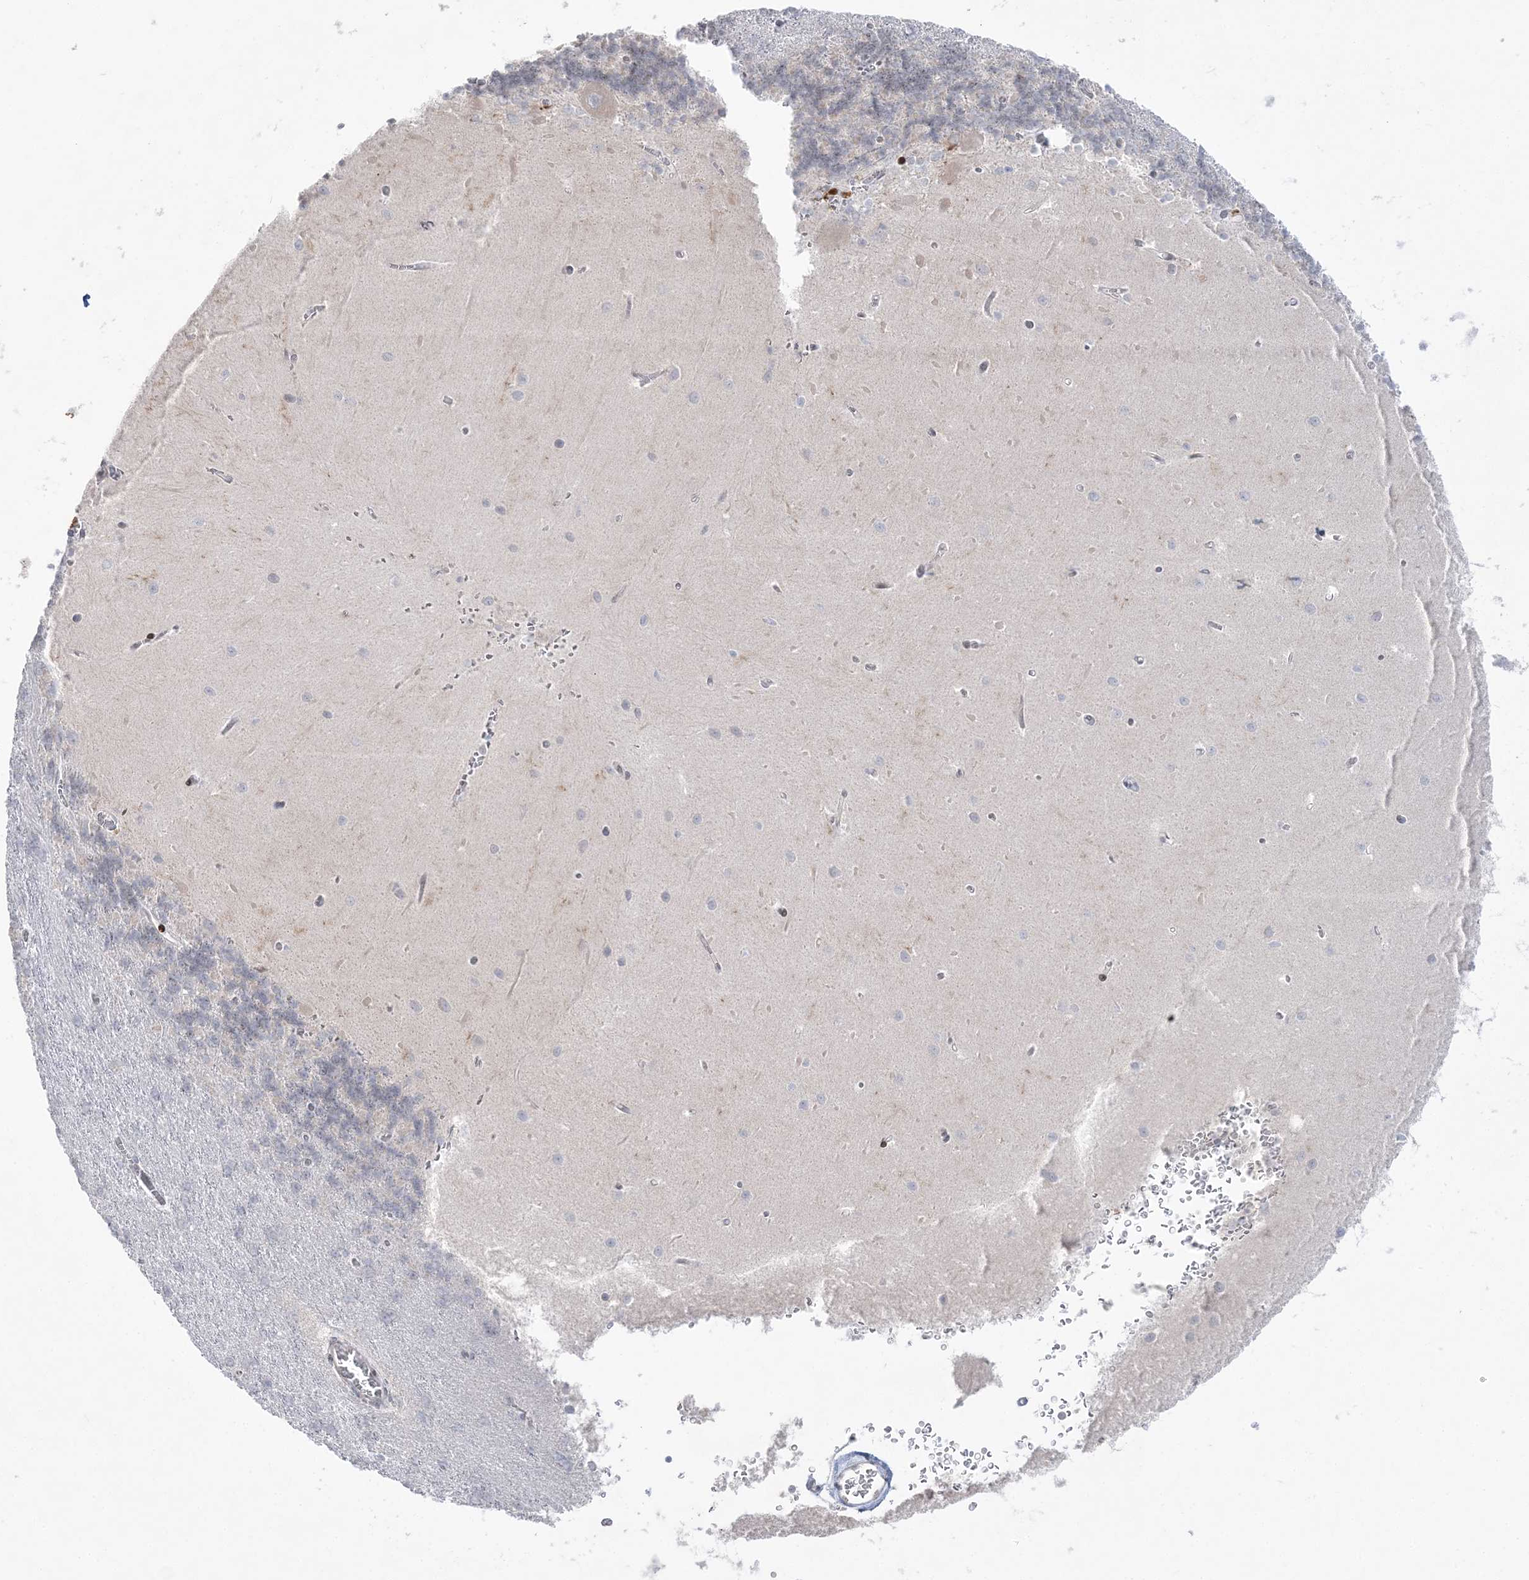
{"staining": {"intensity": "negative", "quantity": "none", "location": "none"}, "tissue": "cerebellum", "cell_type": "Cells in granular layer", "image_type": "normal", "snomed": [{"axis": "morphology", "description": "Normal tissue, NOS"}, {"axis": "topography", "description": "Cerebellum"}], "caption": "This photomicrograph is of benign cerebellum stained with immunohistochemistry (IHC) to label a protein in brown with the nuclei are counter-stained blue. There is no positivity in cells in granular layer. The staining was performed using DAB (3,3'-diaminobenzidine) to visualize the protein expression in brown, while the nuclei were stained in blue with hematoxylin (Magnification: 20x).", "gene": "SH3BP4", "patient": {"sex": "male", "age": 37}}